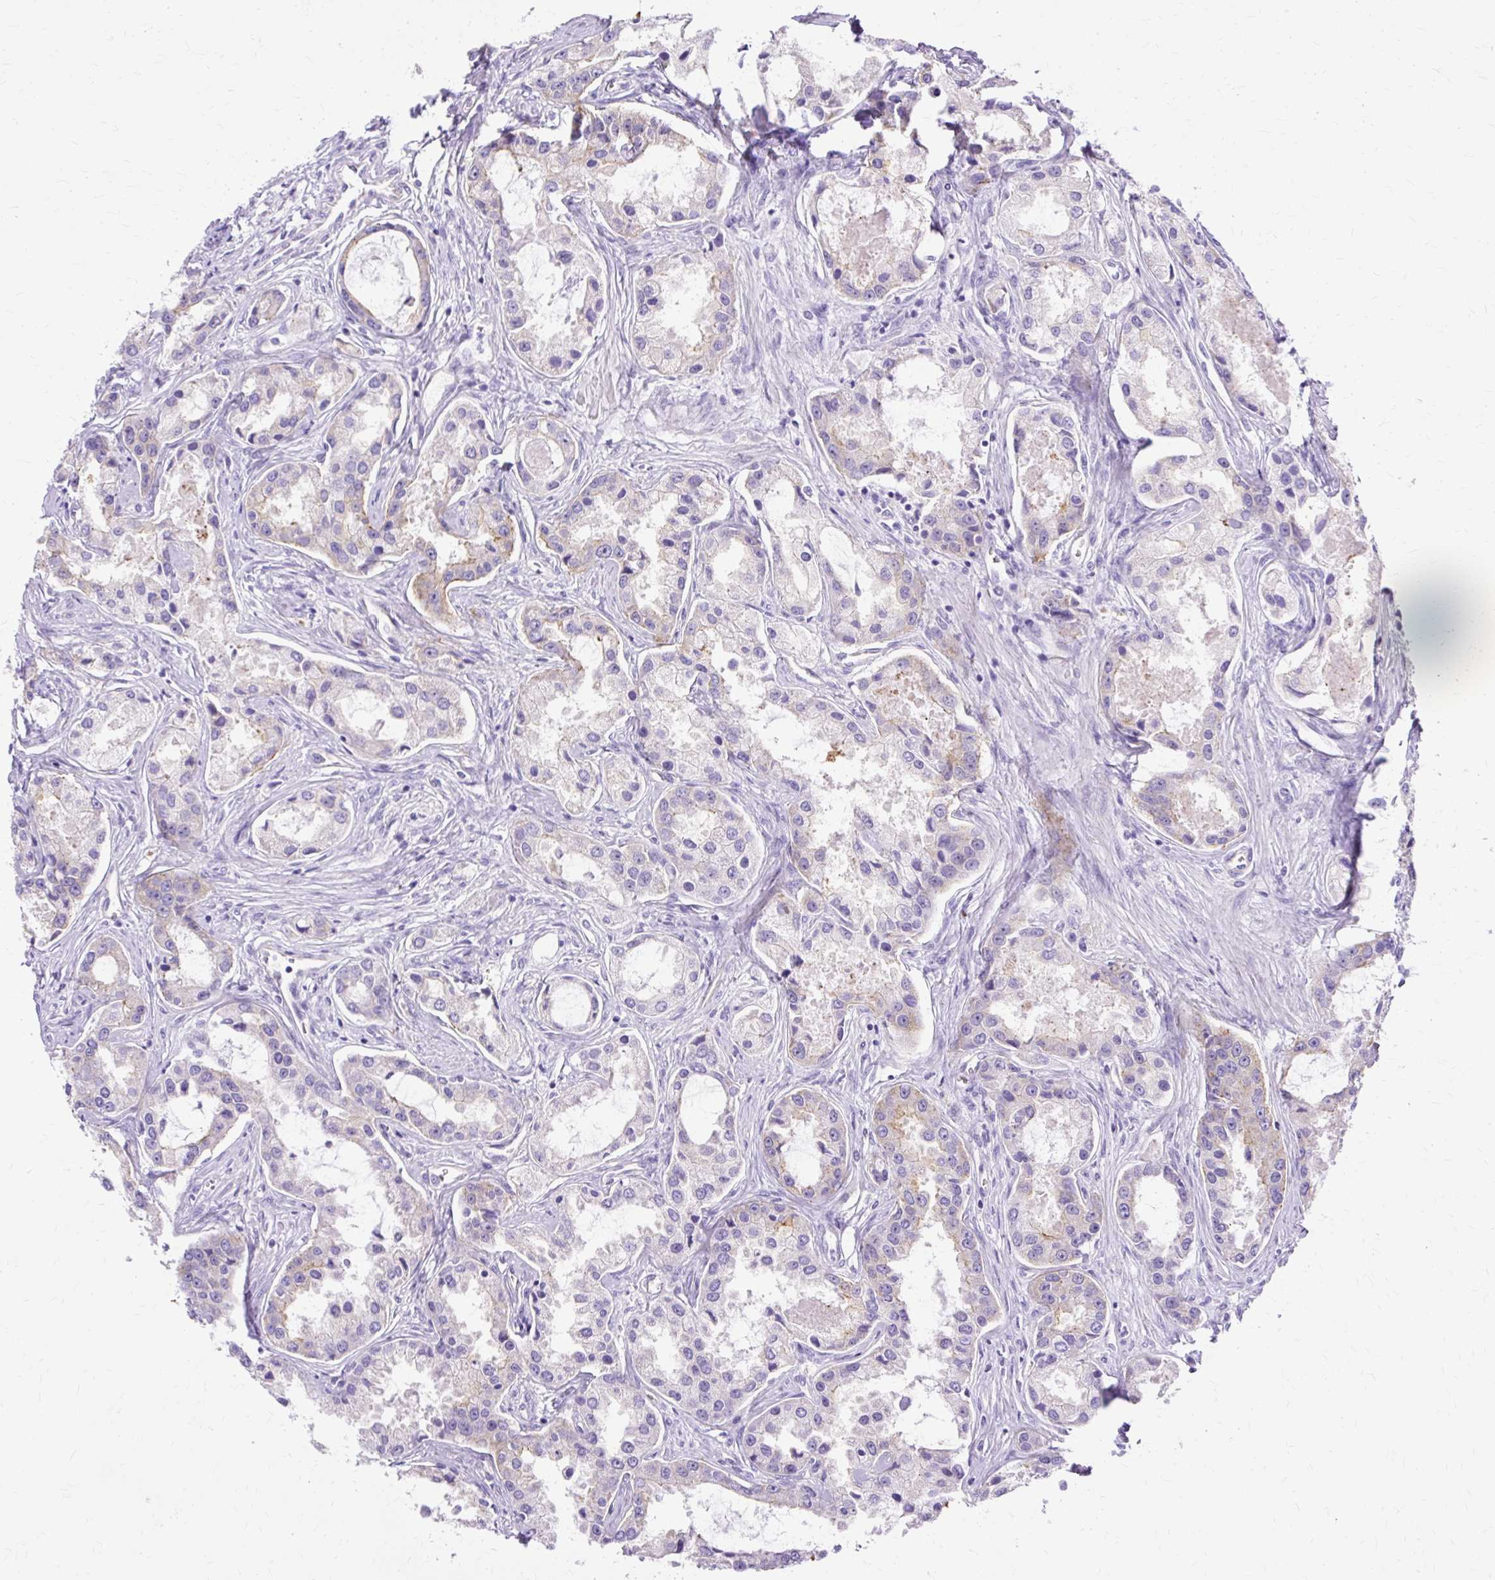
{"staining": {"intensity": "weak", "quantity": "<25%", "location": "cytoplasmic/membranous"}, "tissue": "prostate cancer", "cell_type": "Tumor cells", "image_type": "cancer", "snomed": [{"axis": "morphology", "description": "Adenocarcinoma, Low grade"}, {"axis": "topography", "description": "Prostate"}], "caption": "This photomicrograph is of prostate cancer (low-grade adenocarcinoma) stained with immunohistochemistry (IHC) to label a protein in brown with the nuclei are counter-stained blue. There is no staining in tumor cells. (Immunohistochemistry, brightfield microscopy, high magnification).", "gene": "MYO6", "patient": {"sex": "male", "age": 68}}